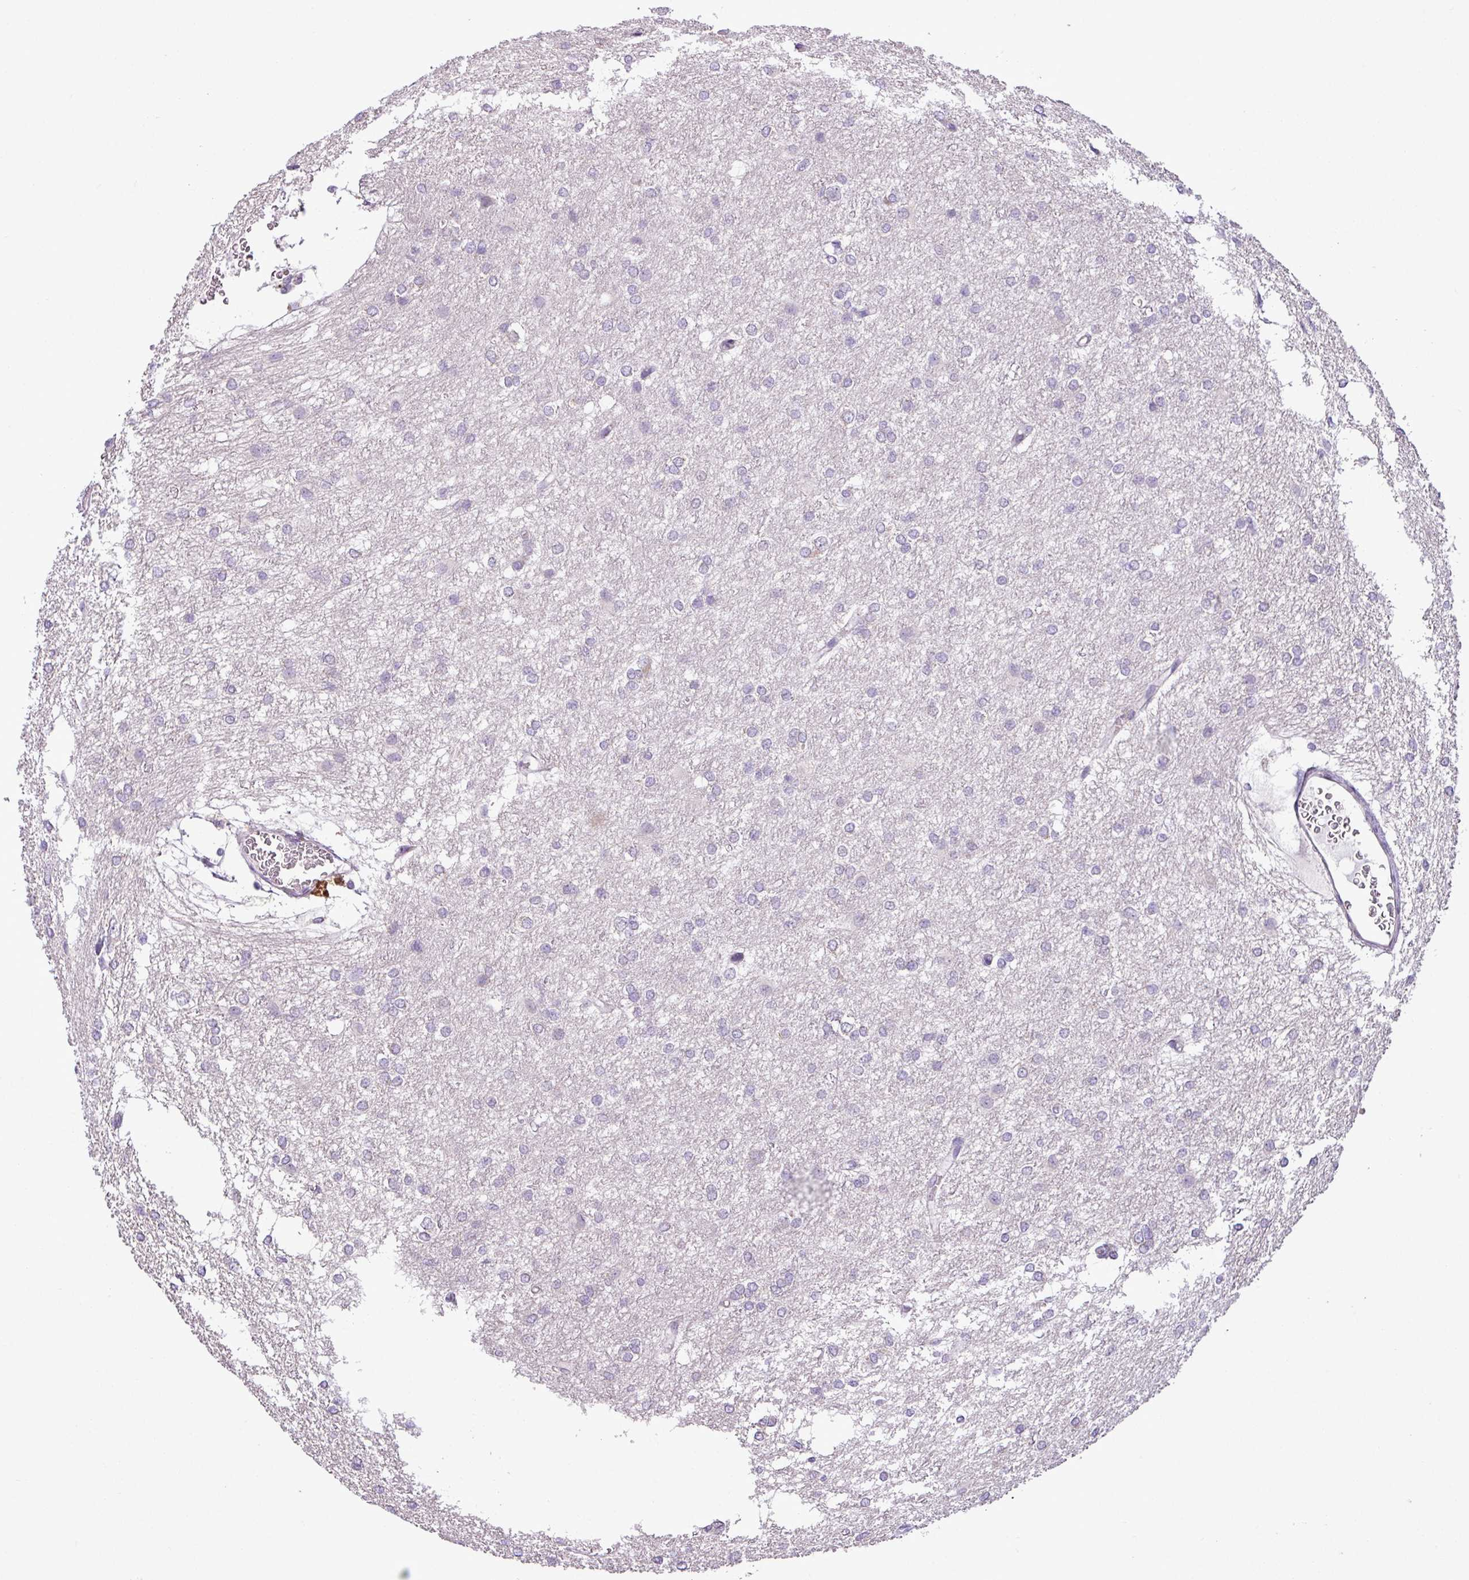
{"staining": {"intensity": "negative", "quantity": "none", "location": "none"}, "tissue": "glioma", "cell_type": "Tumor cells", "image_type": "cancer", "snomed": [{"axis": "morphology", "description": "Glioma, malignant, High grade"}, {"axis": "topography", "description": "Brain"}], "caption": "High-grade glioma (malignant) stained for a protein using immunohistochemistry (IHC) reveals no expression tumor cells.", "gene": "MOCS3", "patient": {"sex": "female", "age": 50}}